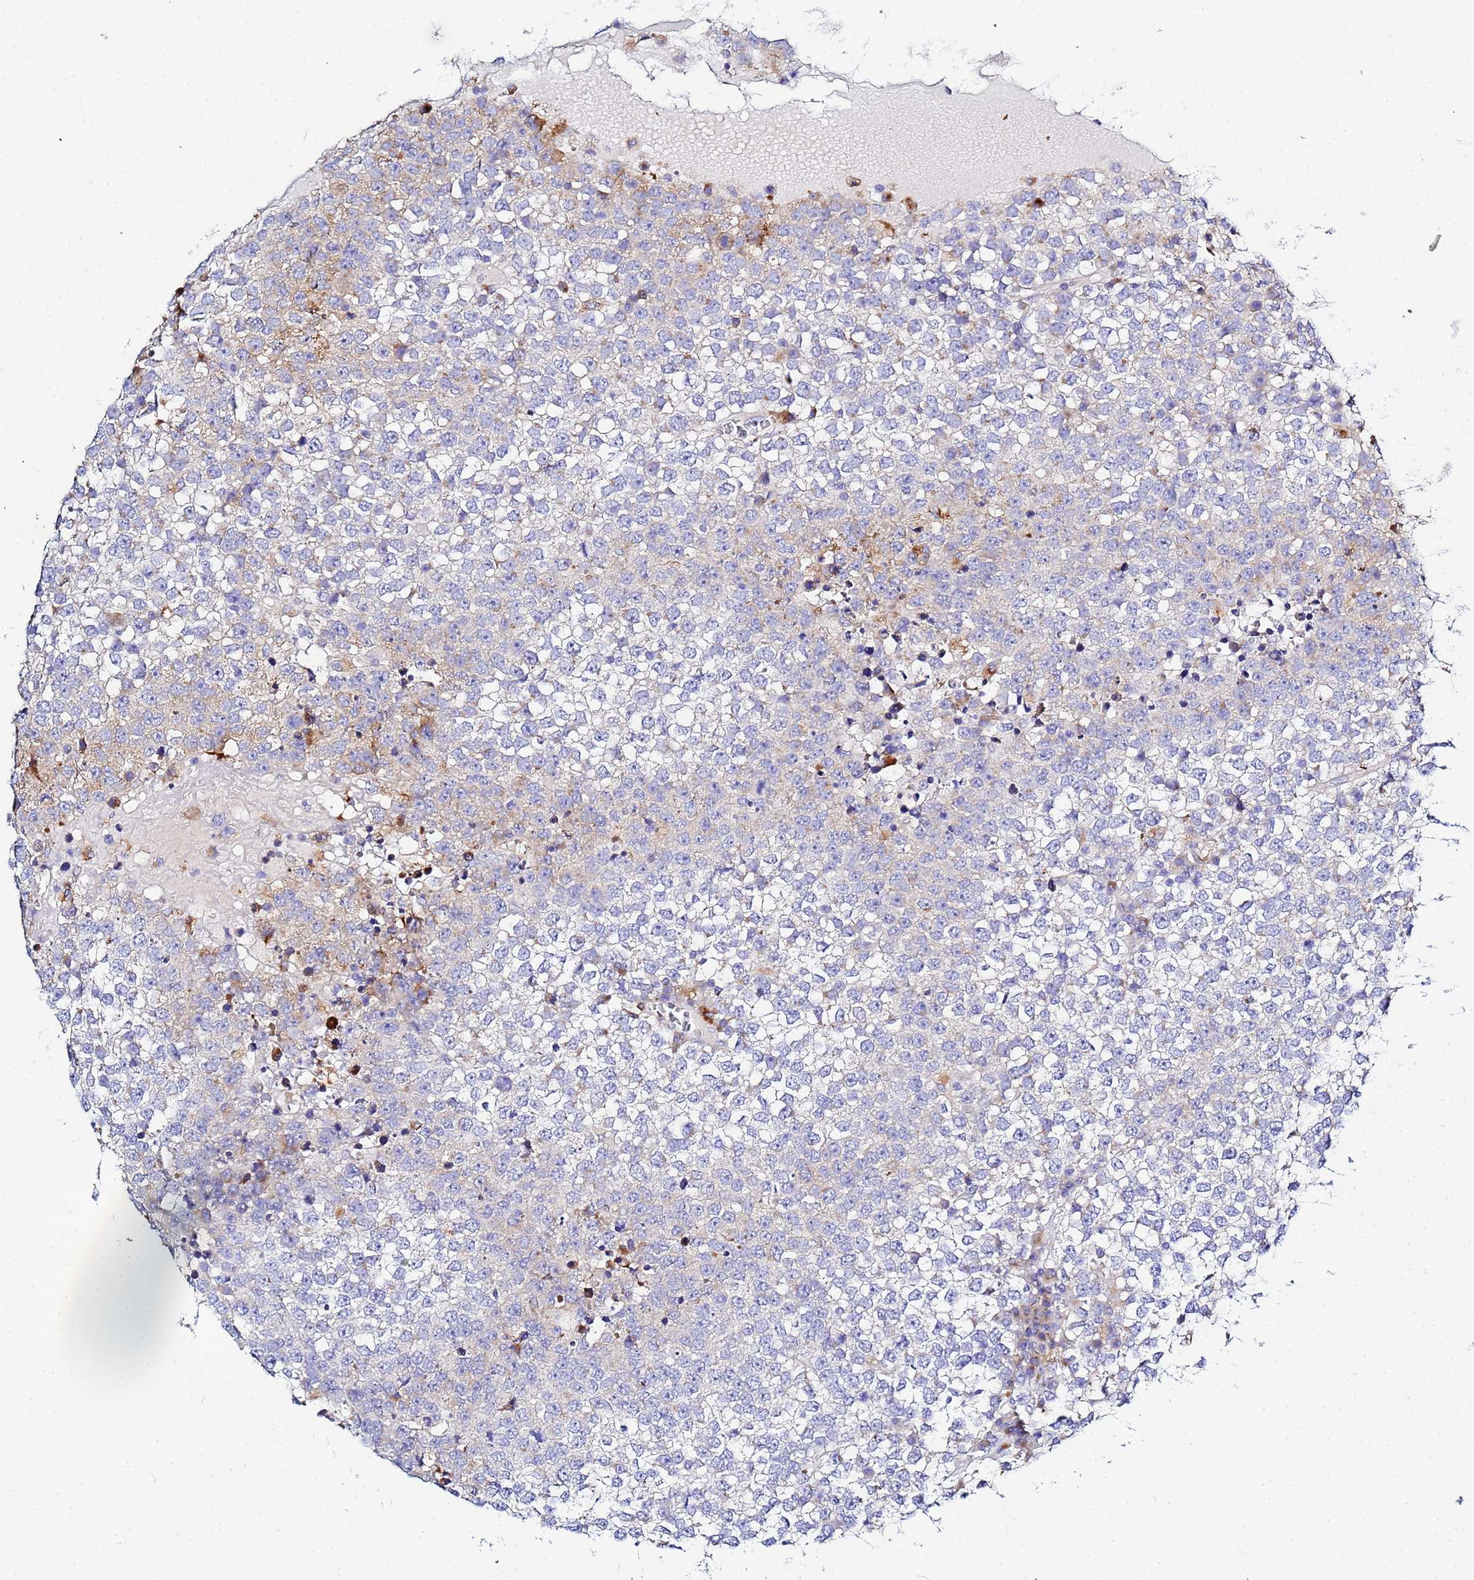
{"staining": {"intensity": "negative", "quantity": "none", "location": "none"}, "tissue": "testis cancer", "cell_type": "Tumor cells", "image_type": "cancer", "snomed": [{"axis": "morphology", "description": "Seminoma, NOS"}, {"axis": "topography", "description": "Testis"}], "caption": "Immunohistochemistry (IHC) of testis seminoma displays no positivity in tumor cells.", "gene": "VTI1B", "patient": {"sex": "male", "age": 65}}